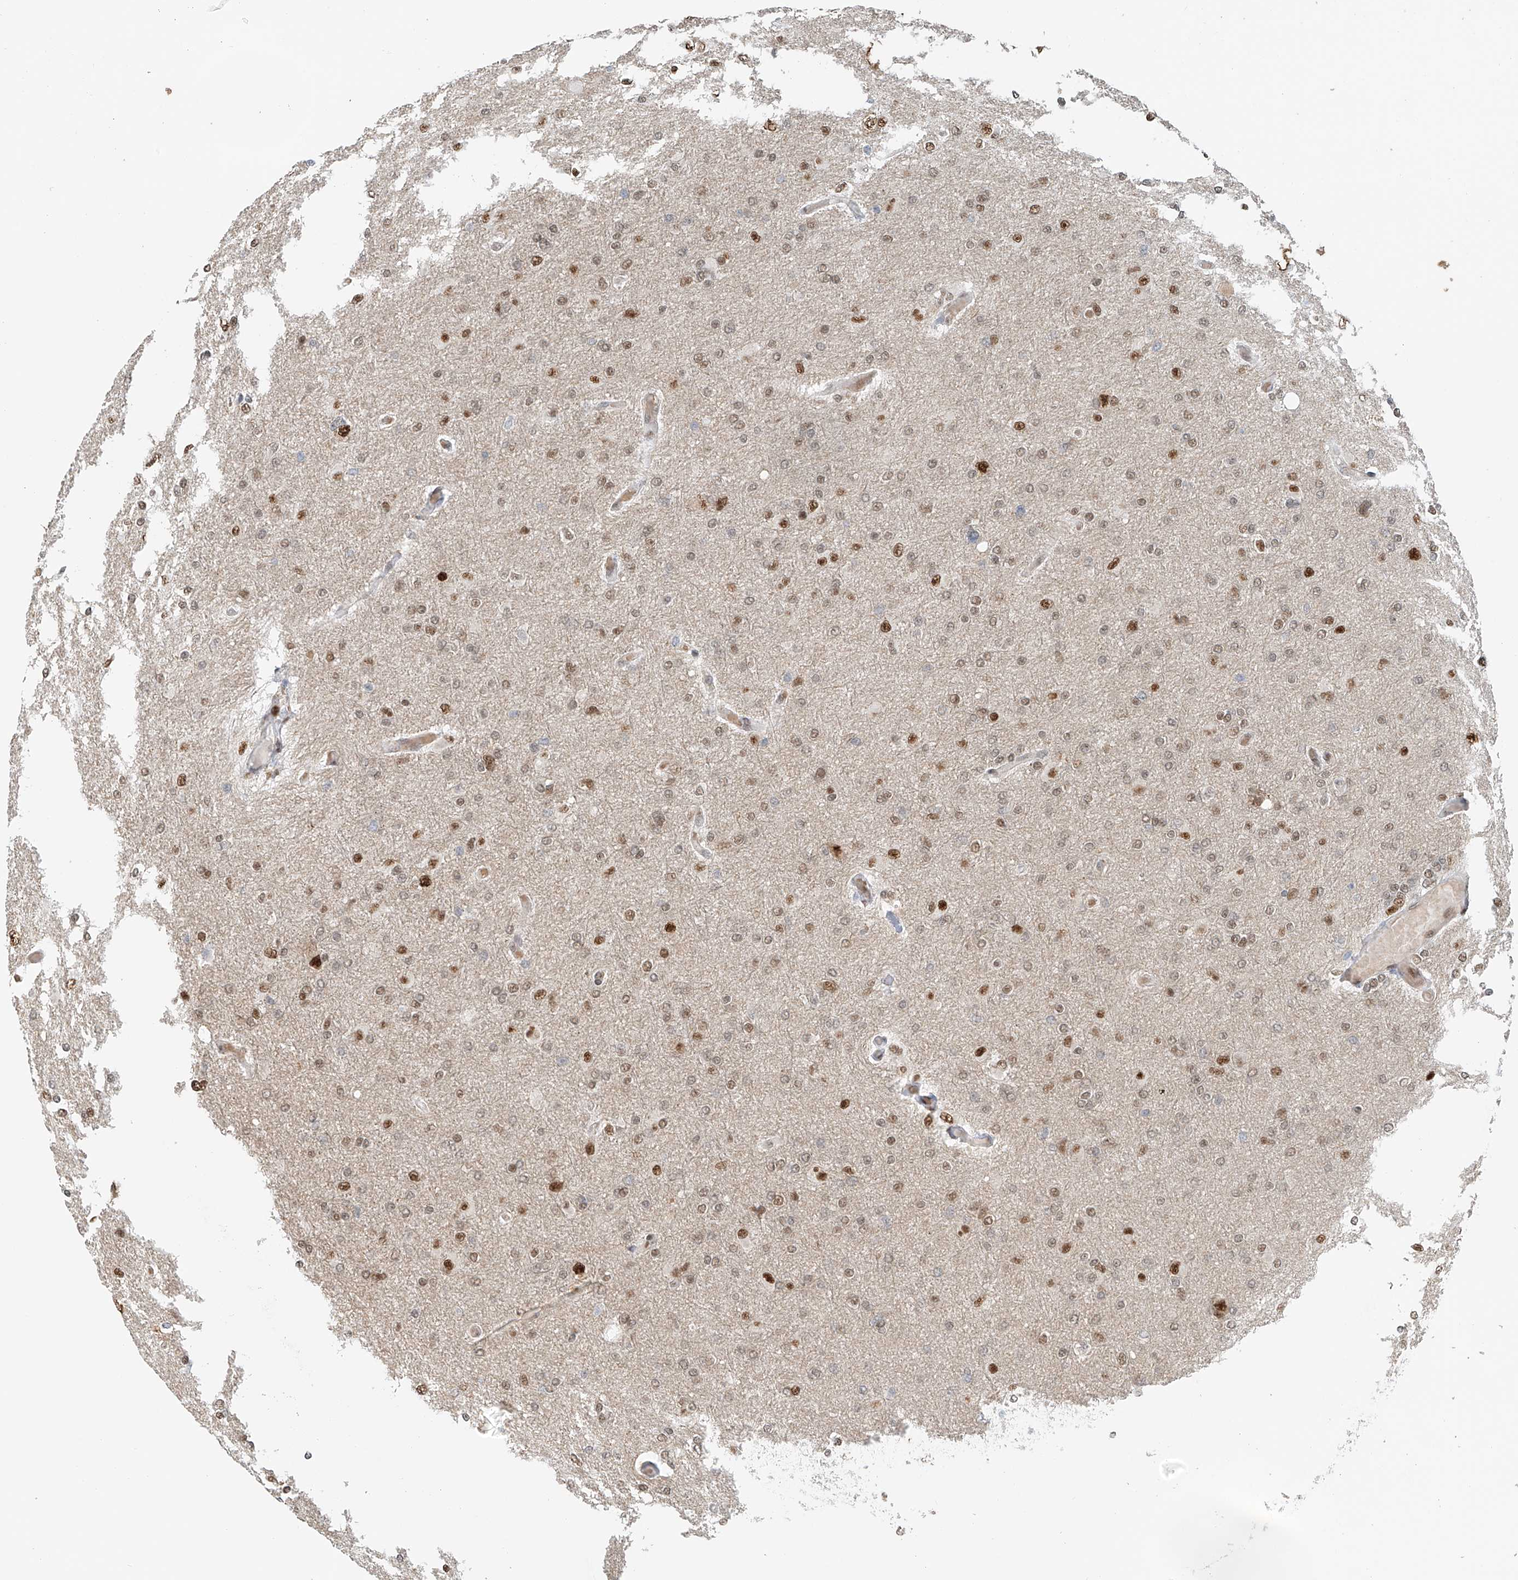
{"staining": {"intensity": "moderate", "quantity": ">75%", "location": "nuclear"}, "tissue": "glioma", "cell_type": "Tumor cells", "image_type": "cancer", "snomed": [{"axis": "morphology", "description": "Glioma, malignant, High grade"}, {"axis": "topography", "description": "Cerebral cortex"}], "caption": "Moderate nuclear protein positivity is appreciated in about >75% of tumor cells in malignant glioma (high-grade). The protein of interest is stained brown, and the nuclei are stained in blue (DAB IHC with brightfield microscopy, high magnification).", "gene": "ZNF514", "patient": {"sex": "female", "age": 36}}